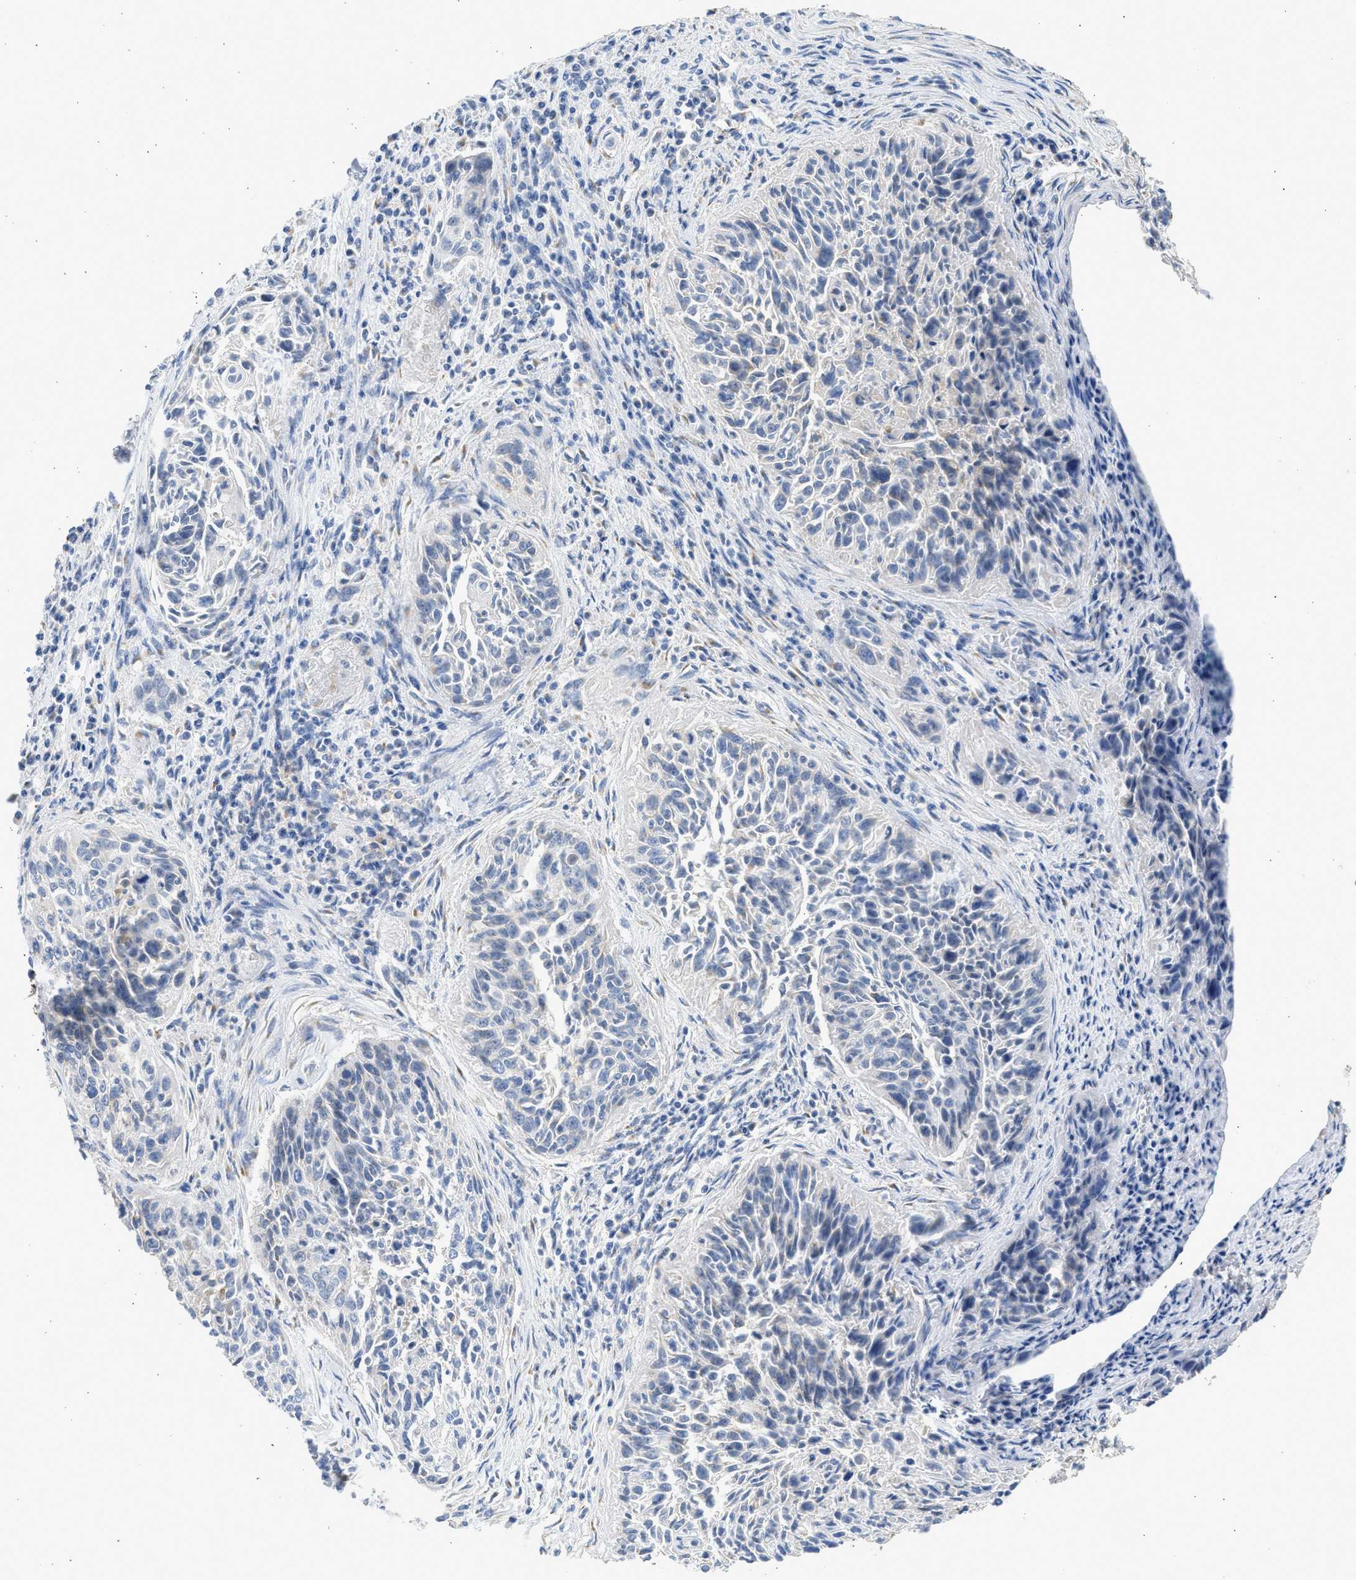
{"staining": {"intensity": "negative", "quantity": "none", "location": "none"}, "tissue": "cervical cancer", "cell_type": "Tumor cells", "image_type": "cancer", "snomed": [{"axis": "morphology", "description": "Squamous cell carcinoma, NOS"}, {"axis": "topography", "description": "Cervix"}], "caption": "The photomicrograph demonstrates no staining of tumor cells in cervical squamous cell carcinoma.", "gene": "IPO8", "patient": {"sex": "female", "age": 55}}